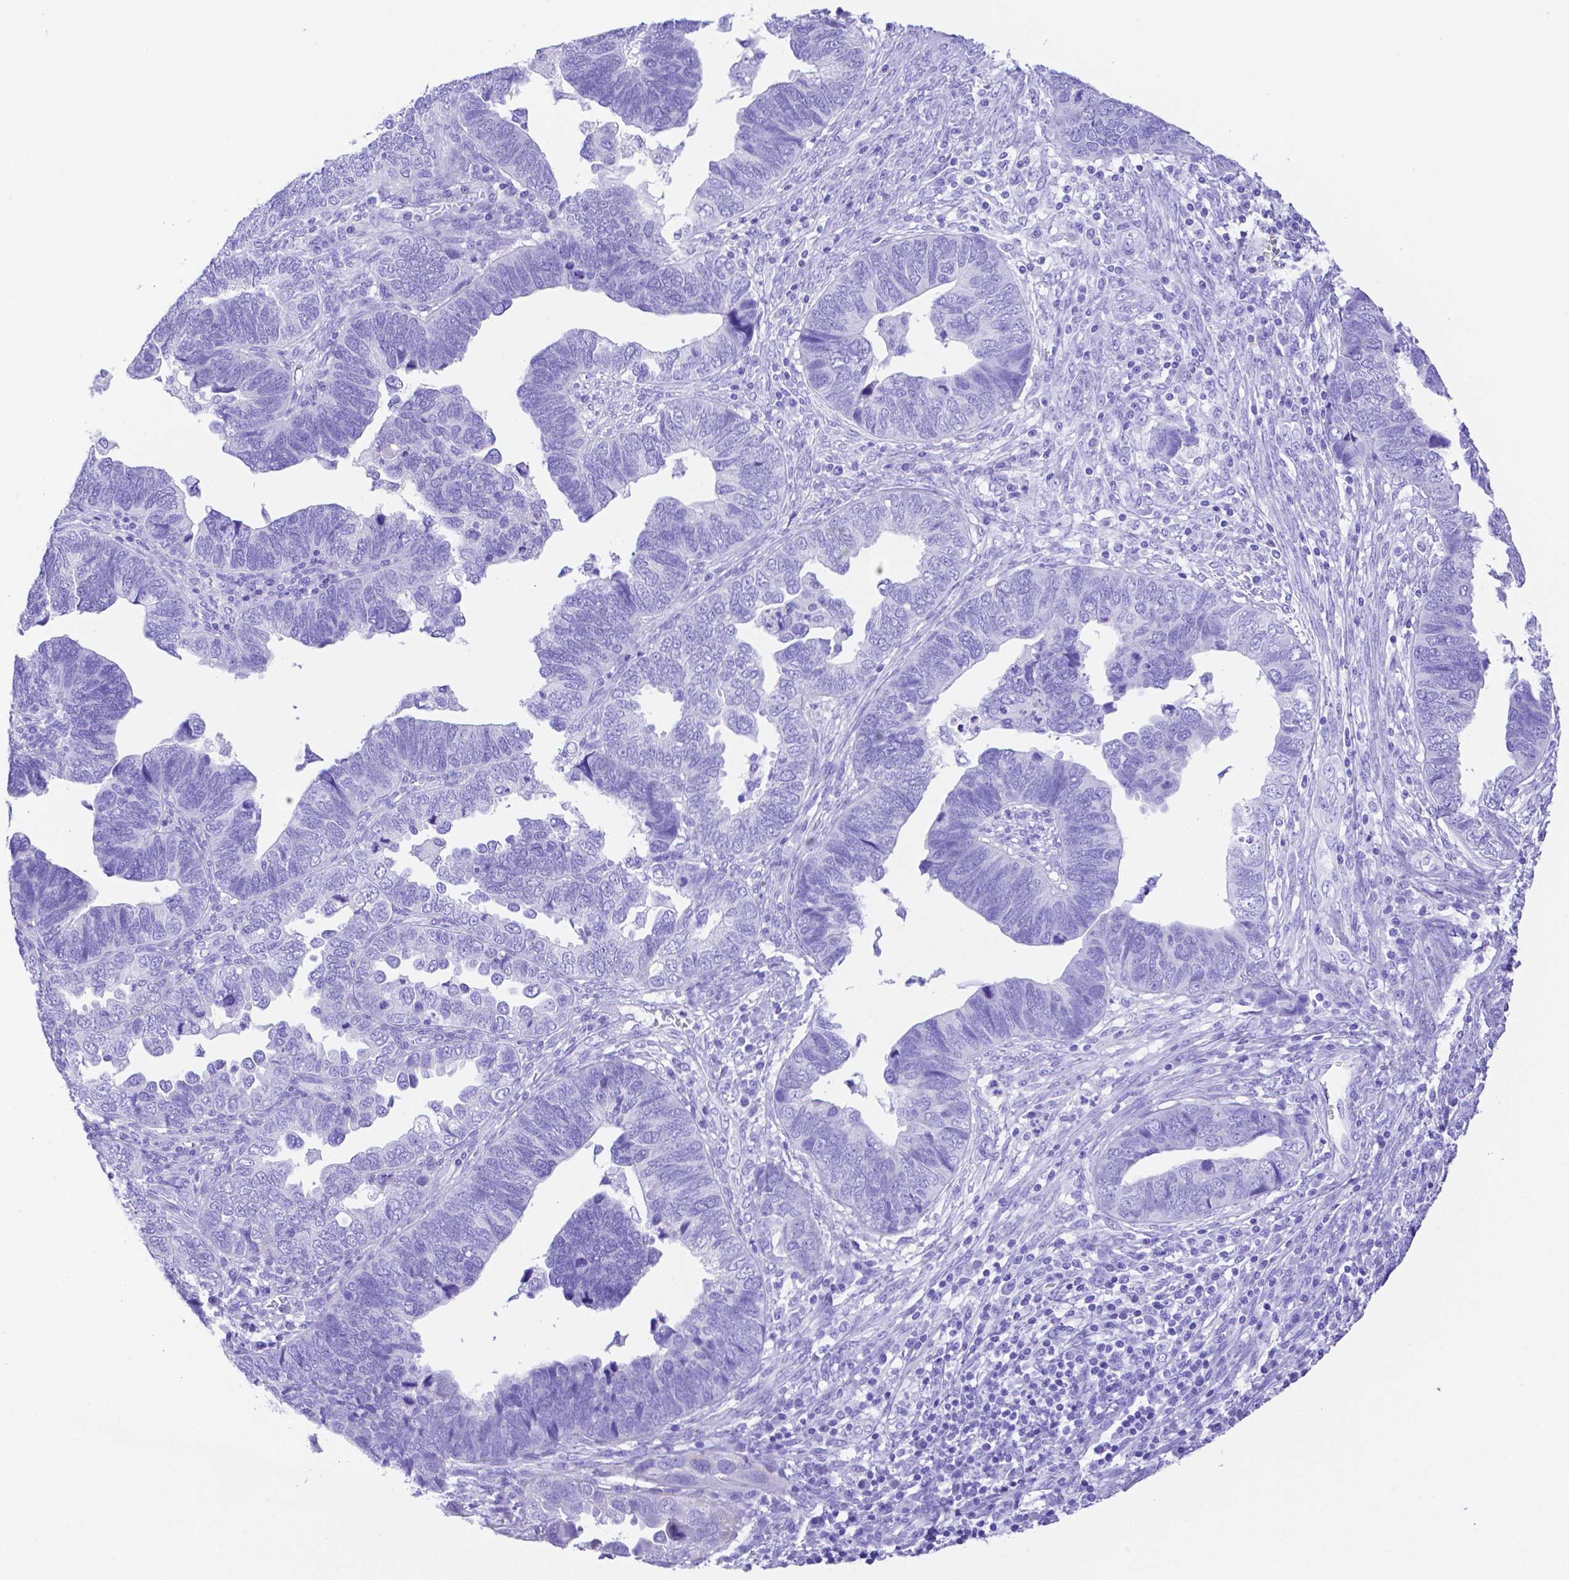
{"staining": {"intensity": "negative", "quantity": "none", "location": "none"}, "tissue": "endometrial cancer", "cell_type": "Tumor cells", "image_type": "cancer", "snomed": [{"axis": "morphology", "description": "Adenocarcinoma, NOS"}, {"axis": "topography", "description": "Endometrium"}], "caption": "Immunohistochemistry of human endometrial adenocarcinoma displays no positivity in tumor cells.", "gene": "SMR3A", "patient": {"sex": "female", "age": 79}}